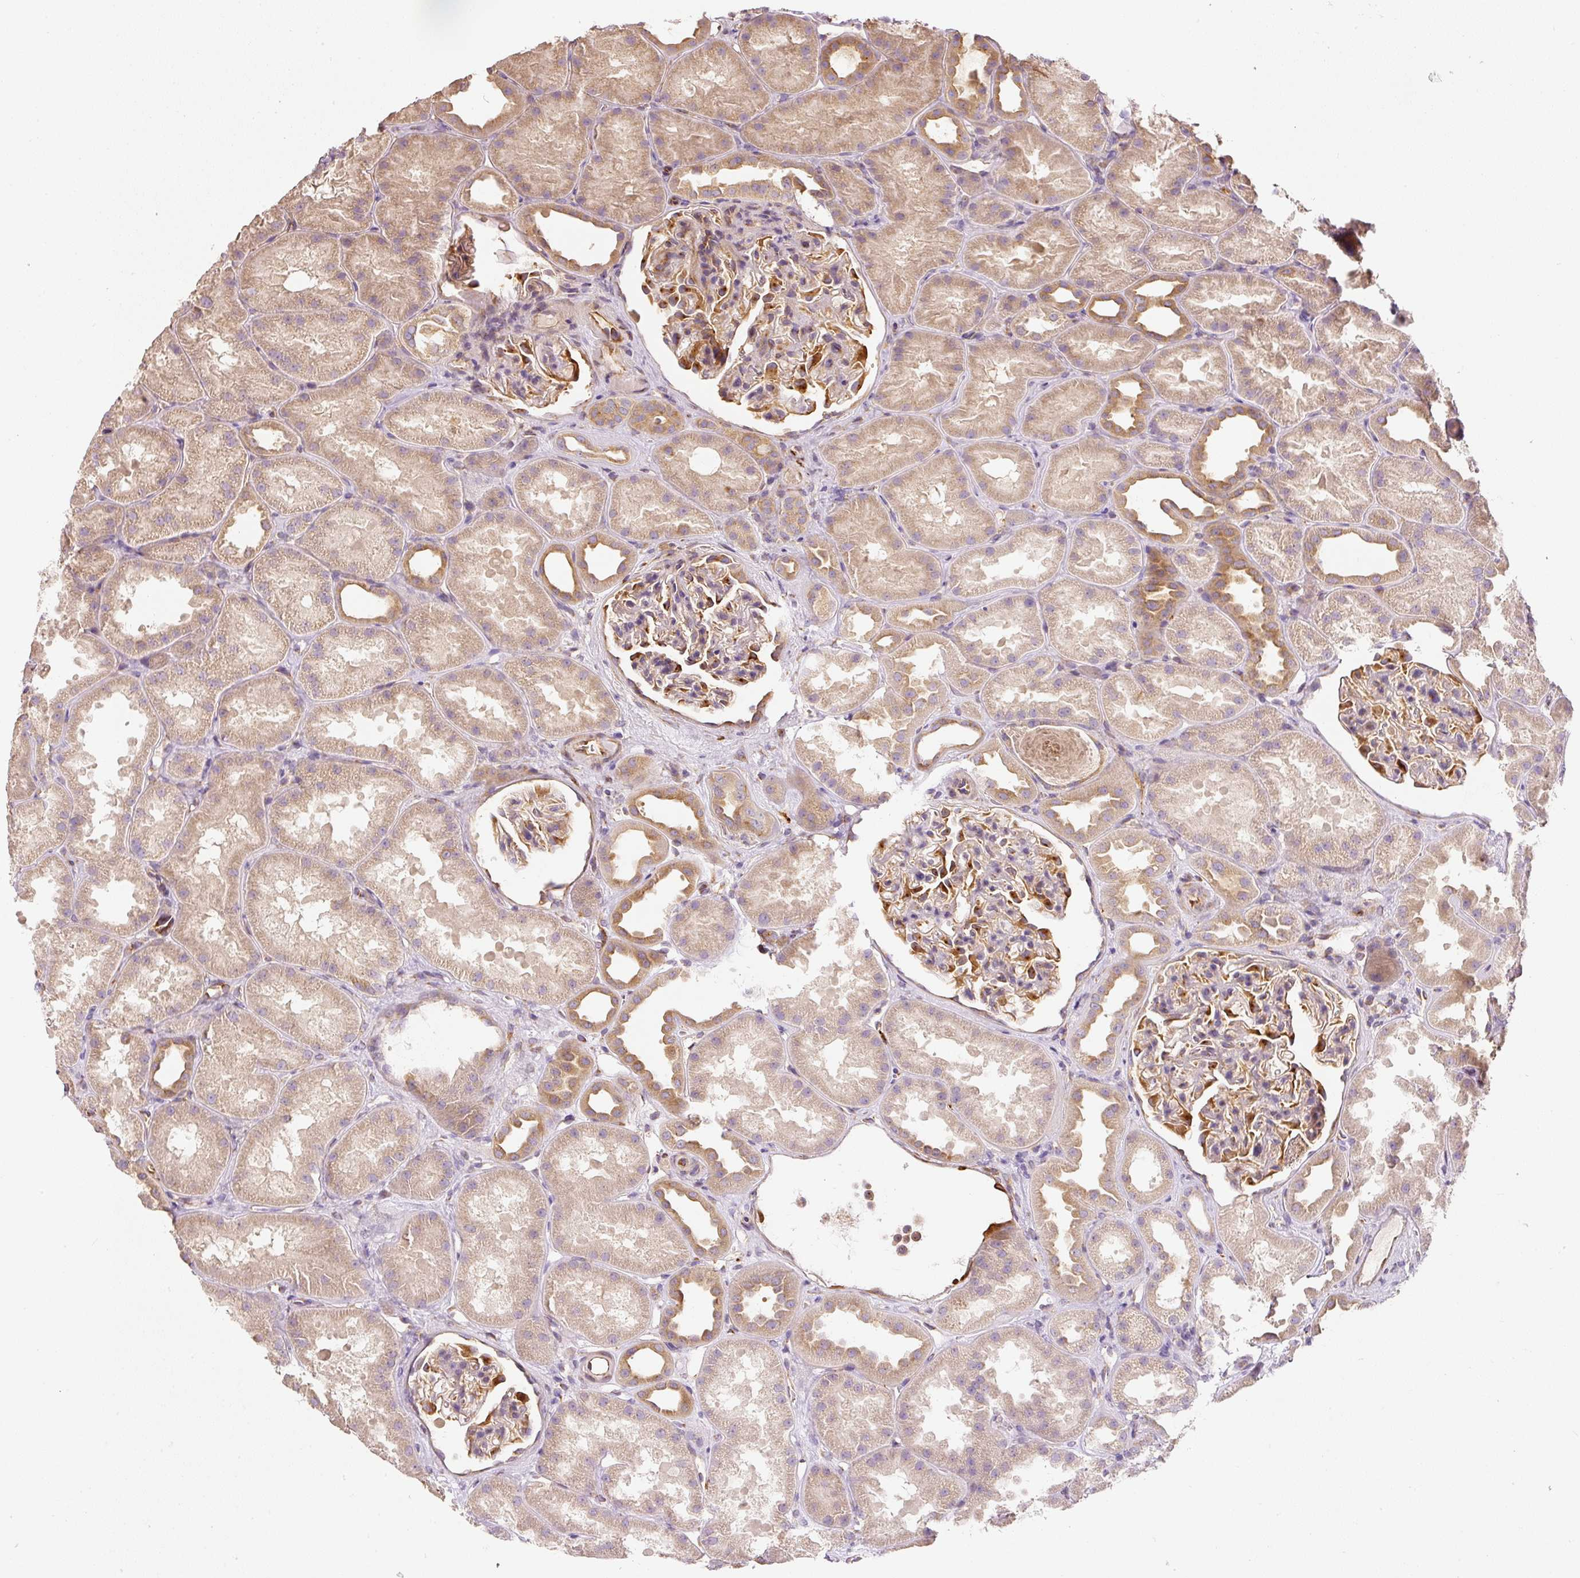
{"staining": {"intensity": "moderate", "quantity": "25%-75%", "location": "cytoplasmic/membranous"}, "tissue": "kidney", "cell_type": "Cells in glomeruli", "image_type": "normal", "snomed": [{"axis": "morphology", "description": "Normal tissue, NOS"}, {"axis": "topography", "description": "Kidney"}], "caption": "Kidney stained with DAB (3,3'-diaminobenzidine) immunohistochemistry shows medium levels of moderate cytoplasmic/membranous expression in about 25%-75% of cells in glomeruli.", "gene": "RNF167", "patient": {"sex": "male", "age": 61}}